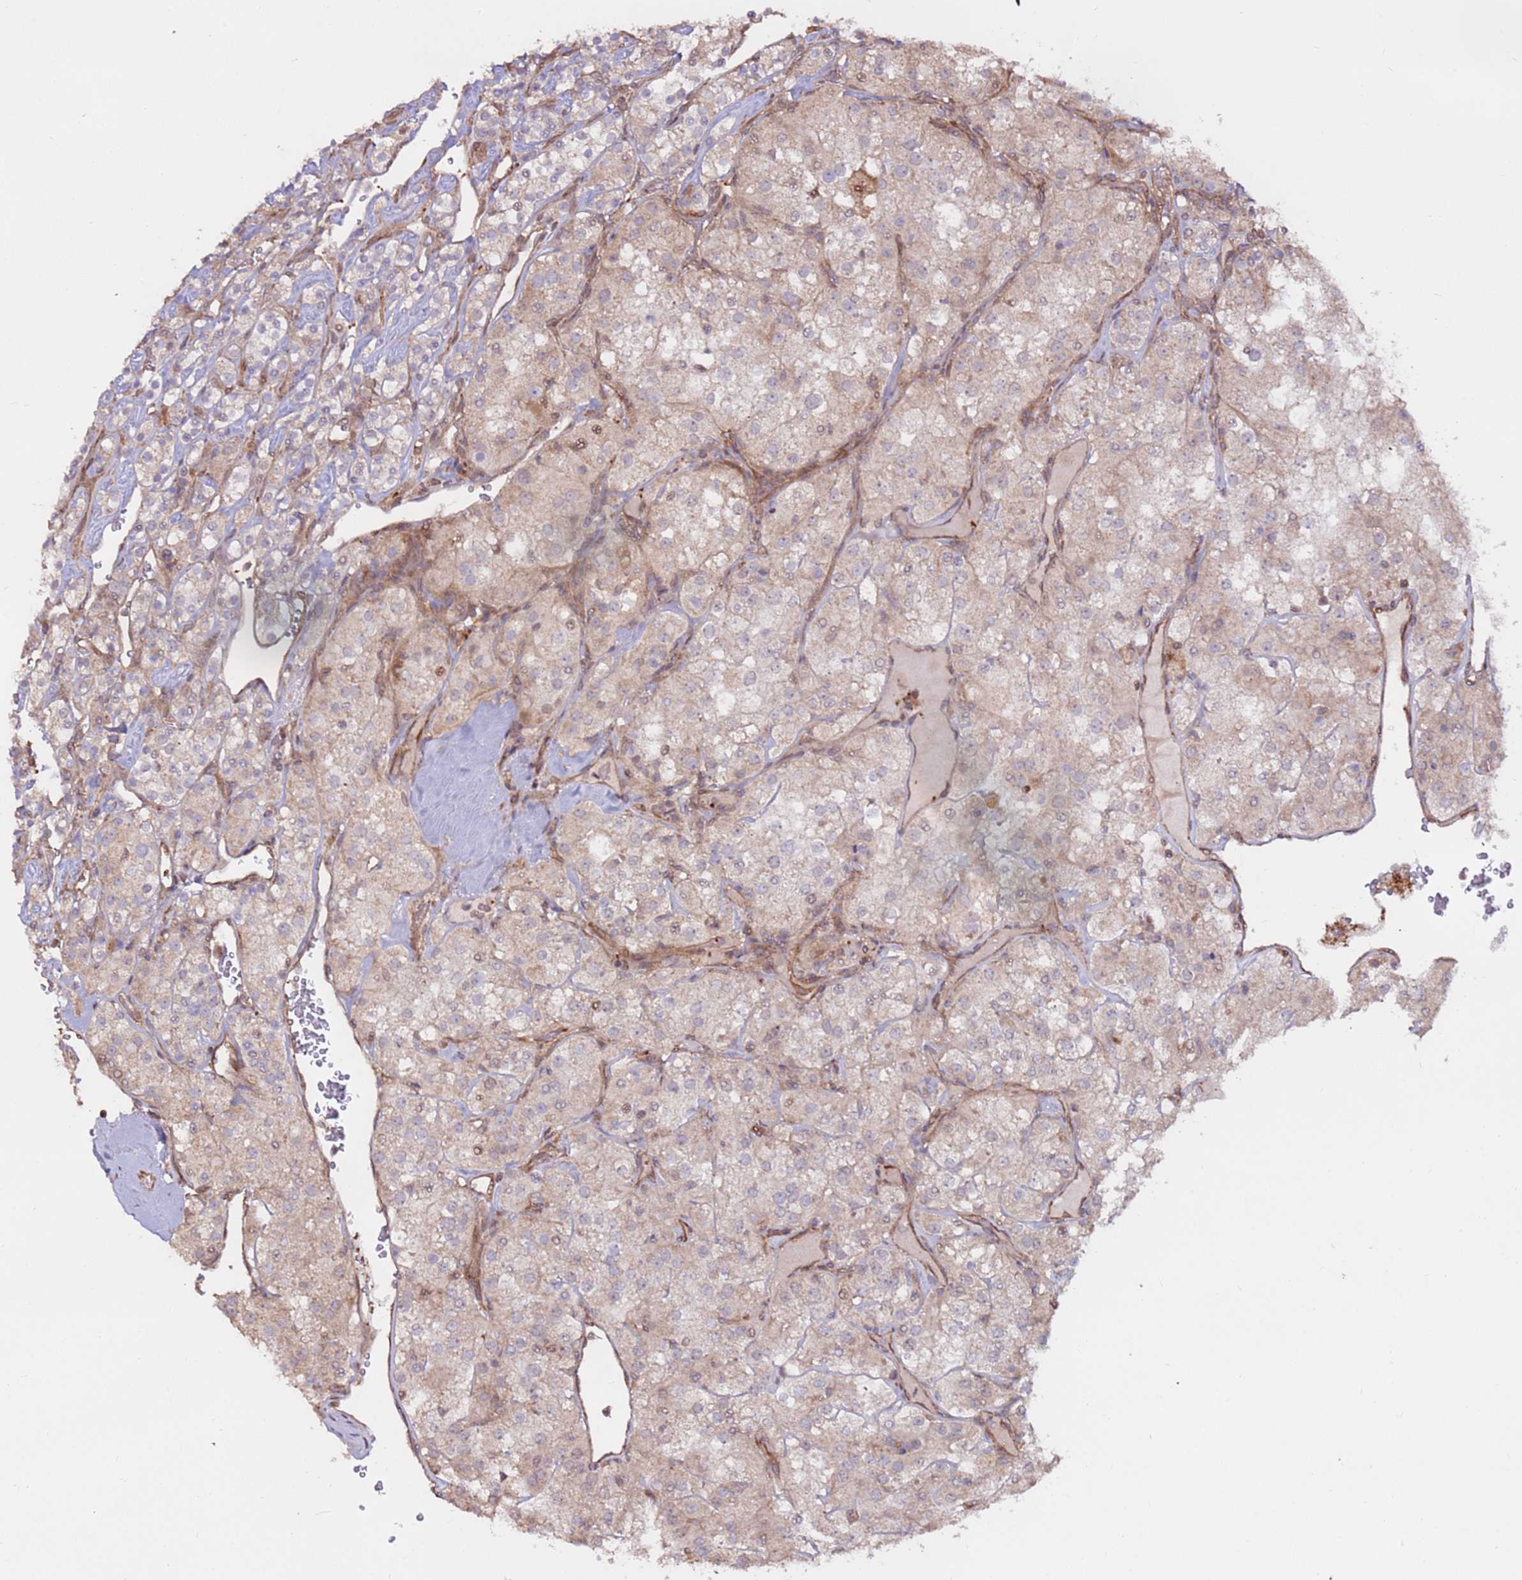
{"staining": {"intensity": "weak", "quantity": "25%-75%", "location": "cytoplasmic/membranous,nuclear"}, "tissue": "renal cancer", "cell_type": "Tumor cells", "image_type": "cancer", "snomed": [{"axis": "morphology", "description": "Adenocarcinoma, NOS"}, {"axis": "topography", "description": "Kidney"}], "caption": "Human renal cancer stained with a brown dye displays weak cytoplasmic/membranous and nuclear positive positivity in approximately 25%-75% of tumor cells.", "gene": "CCDC112", "patient": {"sex": "male", "age": 77}}